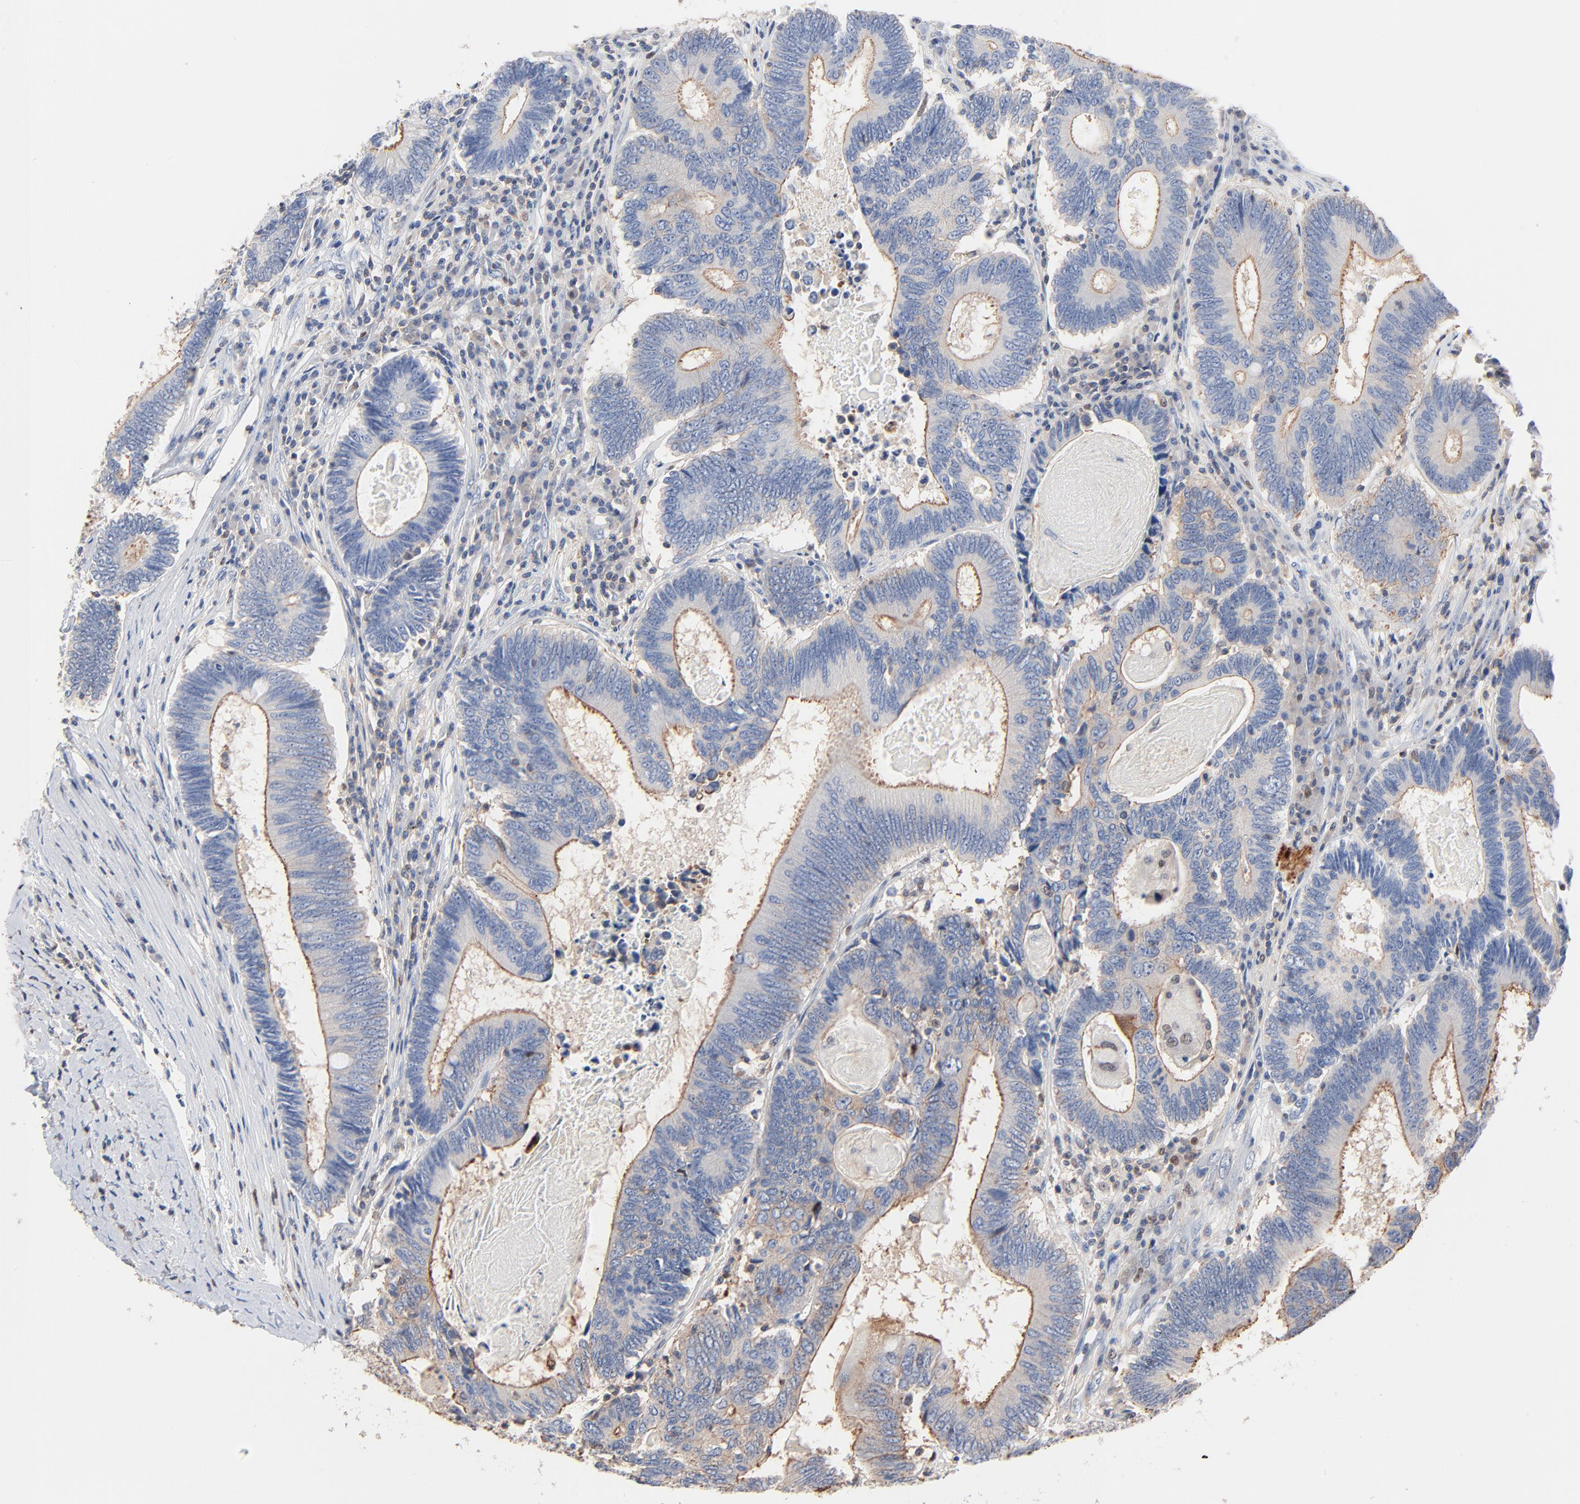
{"staining": {"intensity": "weak", "quantity": ">75%", "location": "cytoplasmic/membranous"}, "tissue": "colorectal cancer", "cell_type": "Tumor cells", "image_type": "cancer", "snomed": [{"axis": "morphology", "description": "Adenocarcinoma, NOS"}, {"axis": "topography", "description": "Colon"}], "caption": "Immunohistochemical staining of human colorectal adenocarcinoma shows weak cytoplasmic/membranous protein staining in about >75% of tumor cells. (DAB IHC, brown staining for protein, blue staining for nuclei).", "gene": "ARHGEF6", "patient": {"sex": "female", "age": 78}}